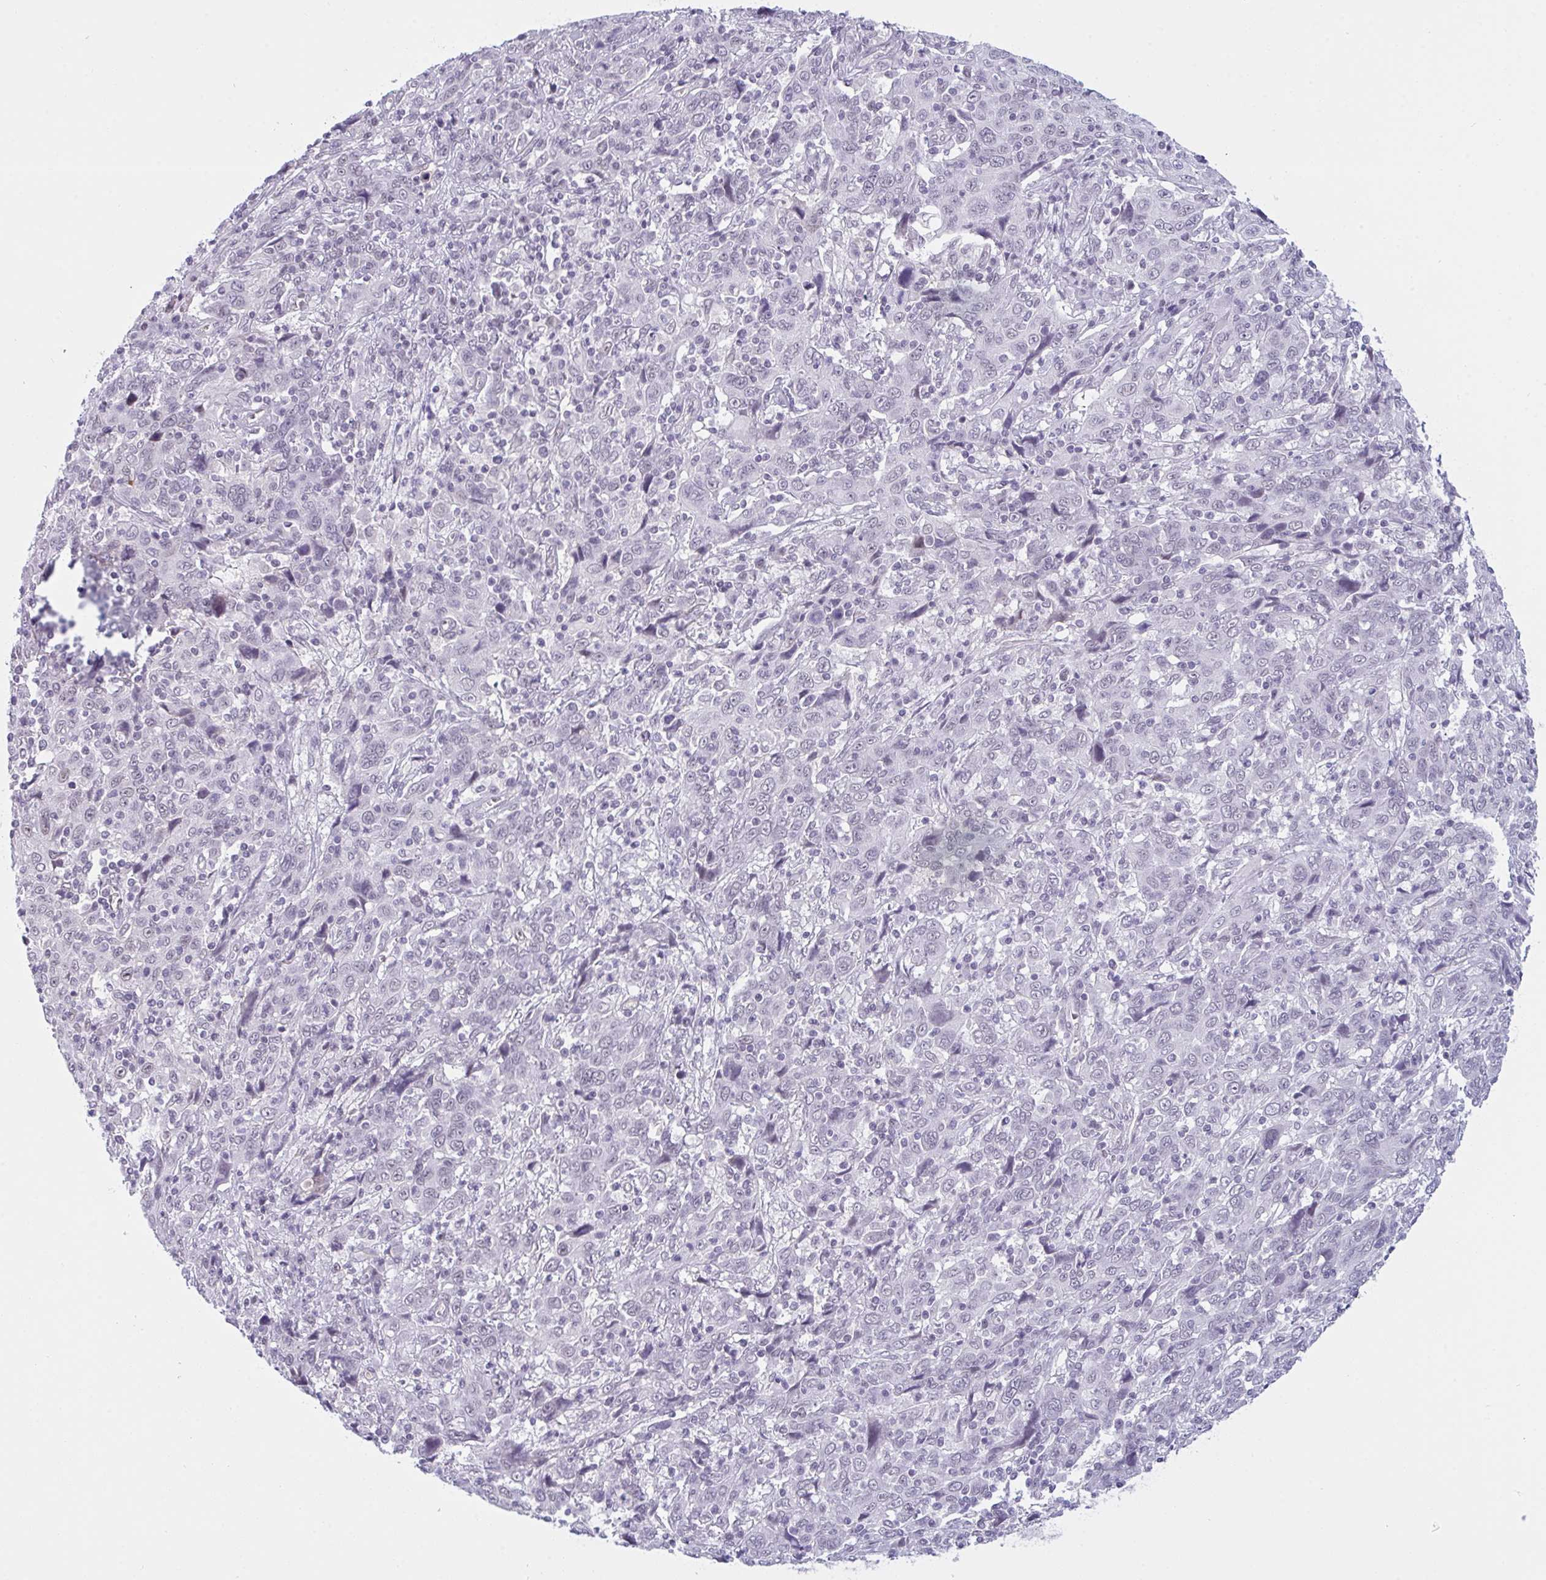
{"staining": {"intensity": "negative", "quantity": "none", "location": "none"}, "tissue": "cervical cancer", "cell_type": "Tumor cells", "image_type": "cancer", "snomed": [{"axis": "morphology", "description": "Squamous cell carcinoma, NOS"}, {"axis": "topography", "description": "Cervix"}], "caption": "Immunohistochemical staining of cervical cancer shows no significant expression in tumor cells. (Brightfield microscopy of DAB (3,3'-diaminobenzidine) immunohistochemistry (IHC) at high magnification).", "gene": "DSCAML1", "patient": {"sex": "female", "age": 46}}